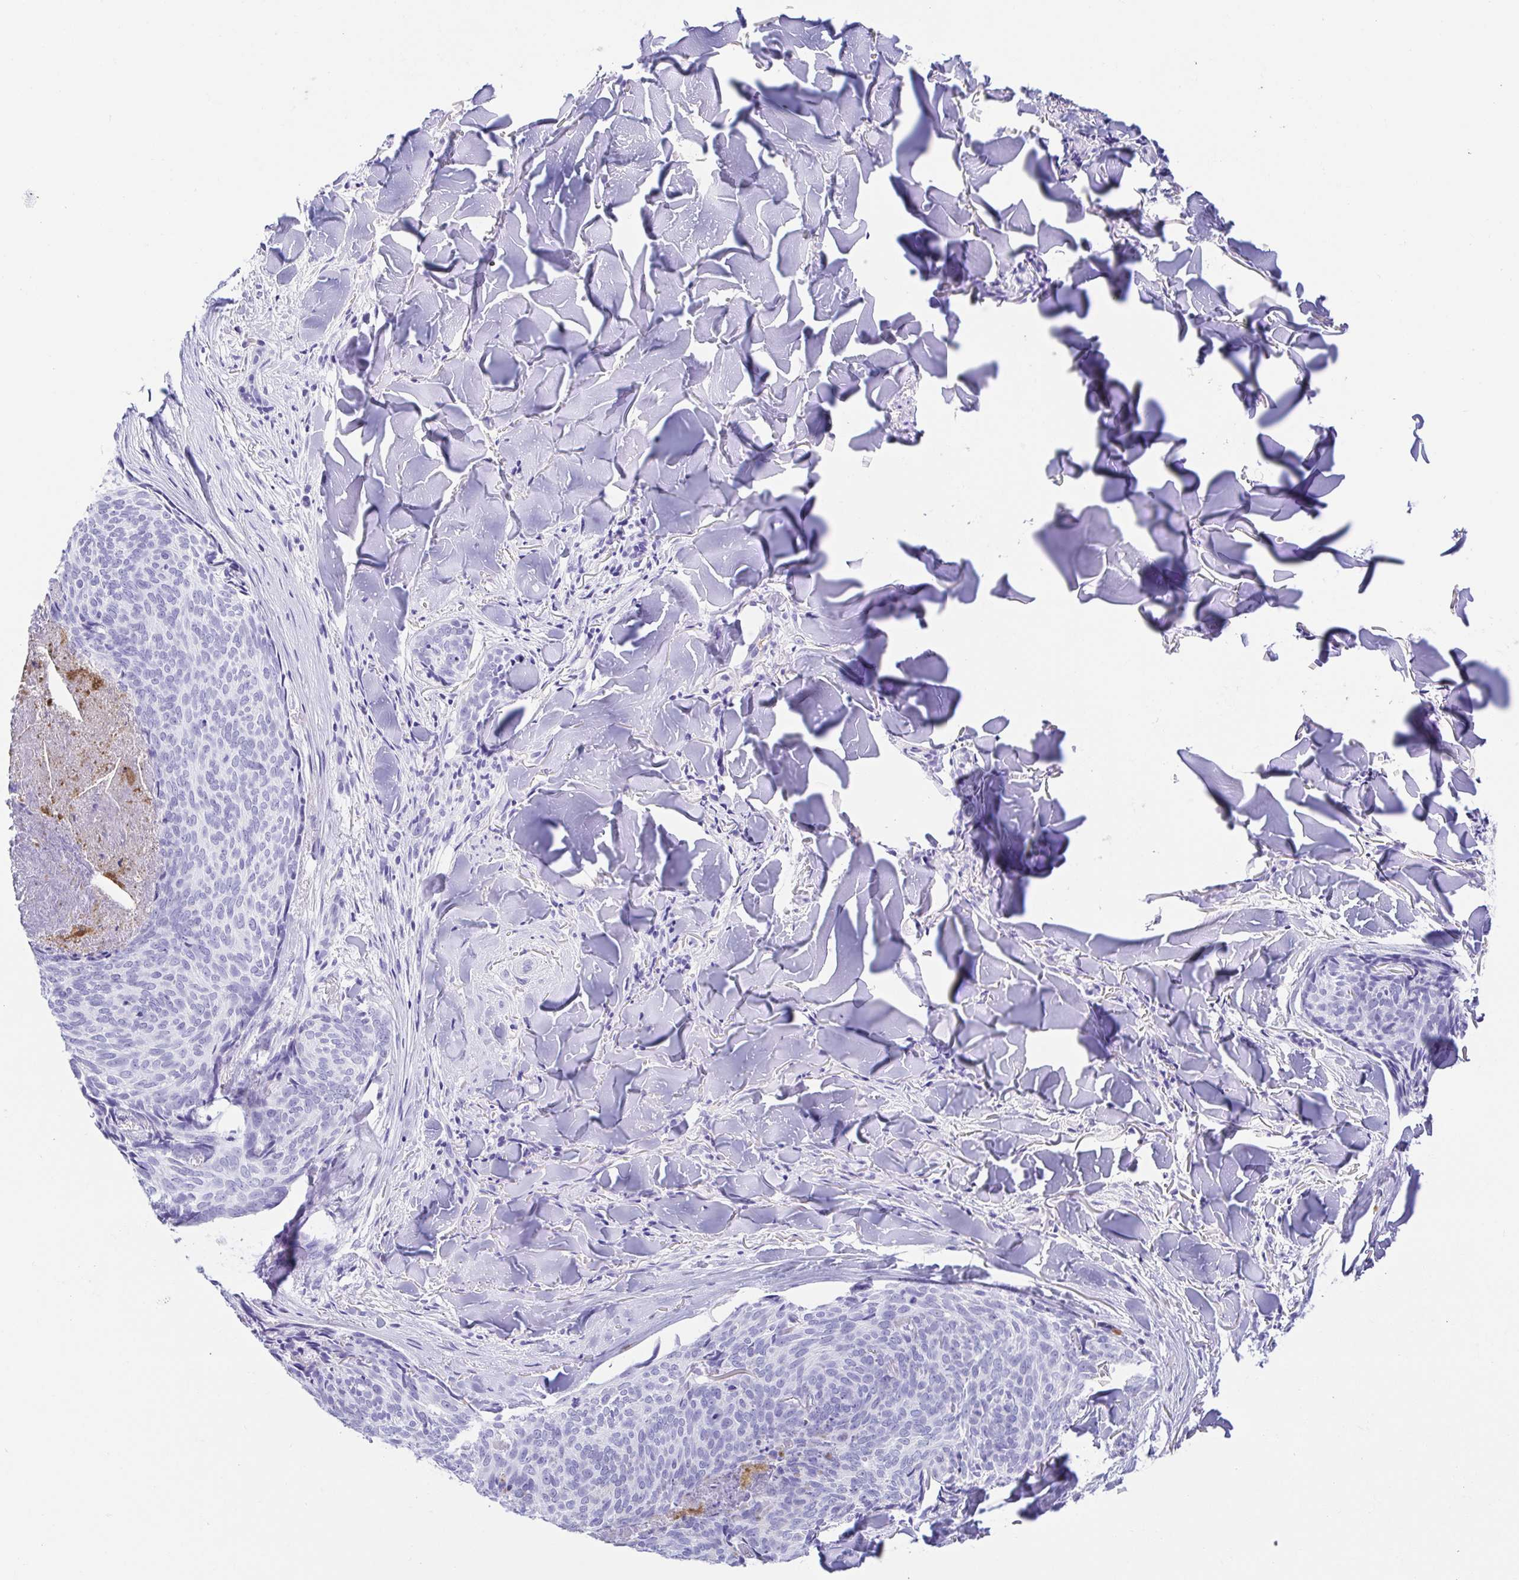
{"staining": {"intensity": "negative", "quantity": "none", "location": "none"}, "tissue": "skin cancer", "cell_type": "Tumor cells", "image_type": "cancer", "snomed": [{"axis": "morphology", "description": "Basal cell carcinoma"}, {"axis": "topography", "description": "Skin"}], "caption": "Immunohistochemistry photomicrograph of skin cancer stained for a protein (brown), which demonstrates no positivity in tumor cells.", "gene": "GKN1", "patient": {"sex": "female", "age": 82}}